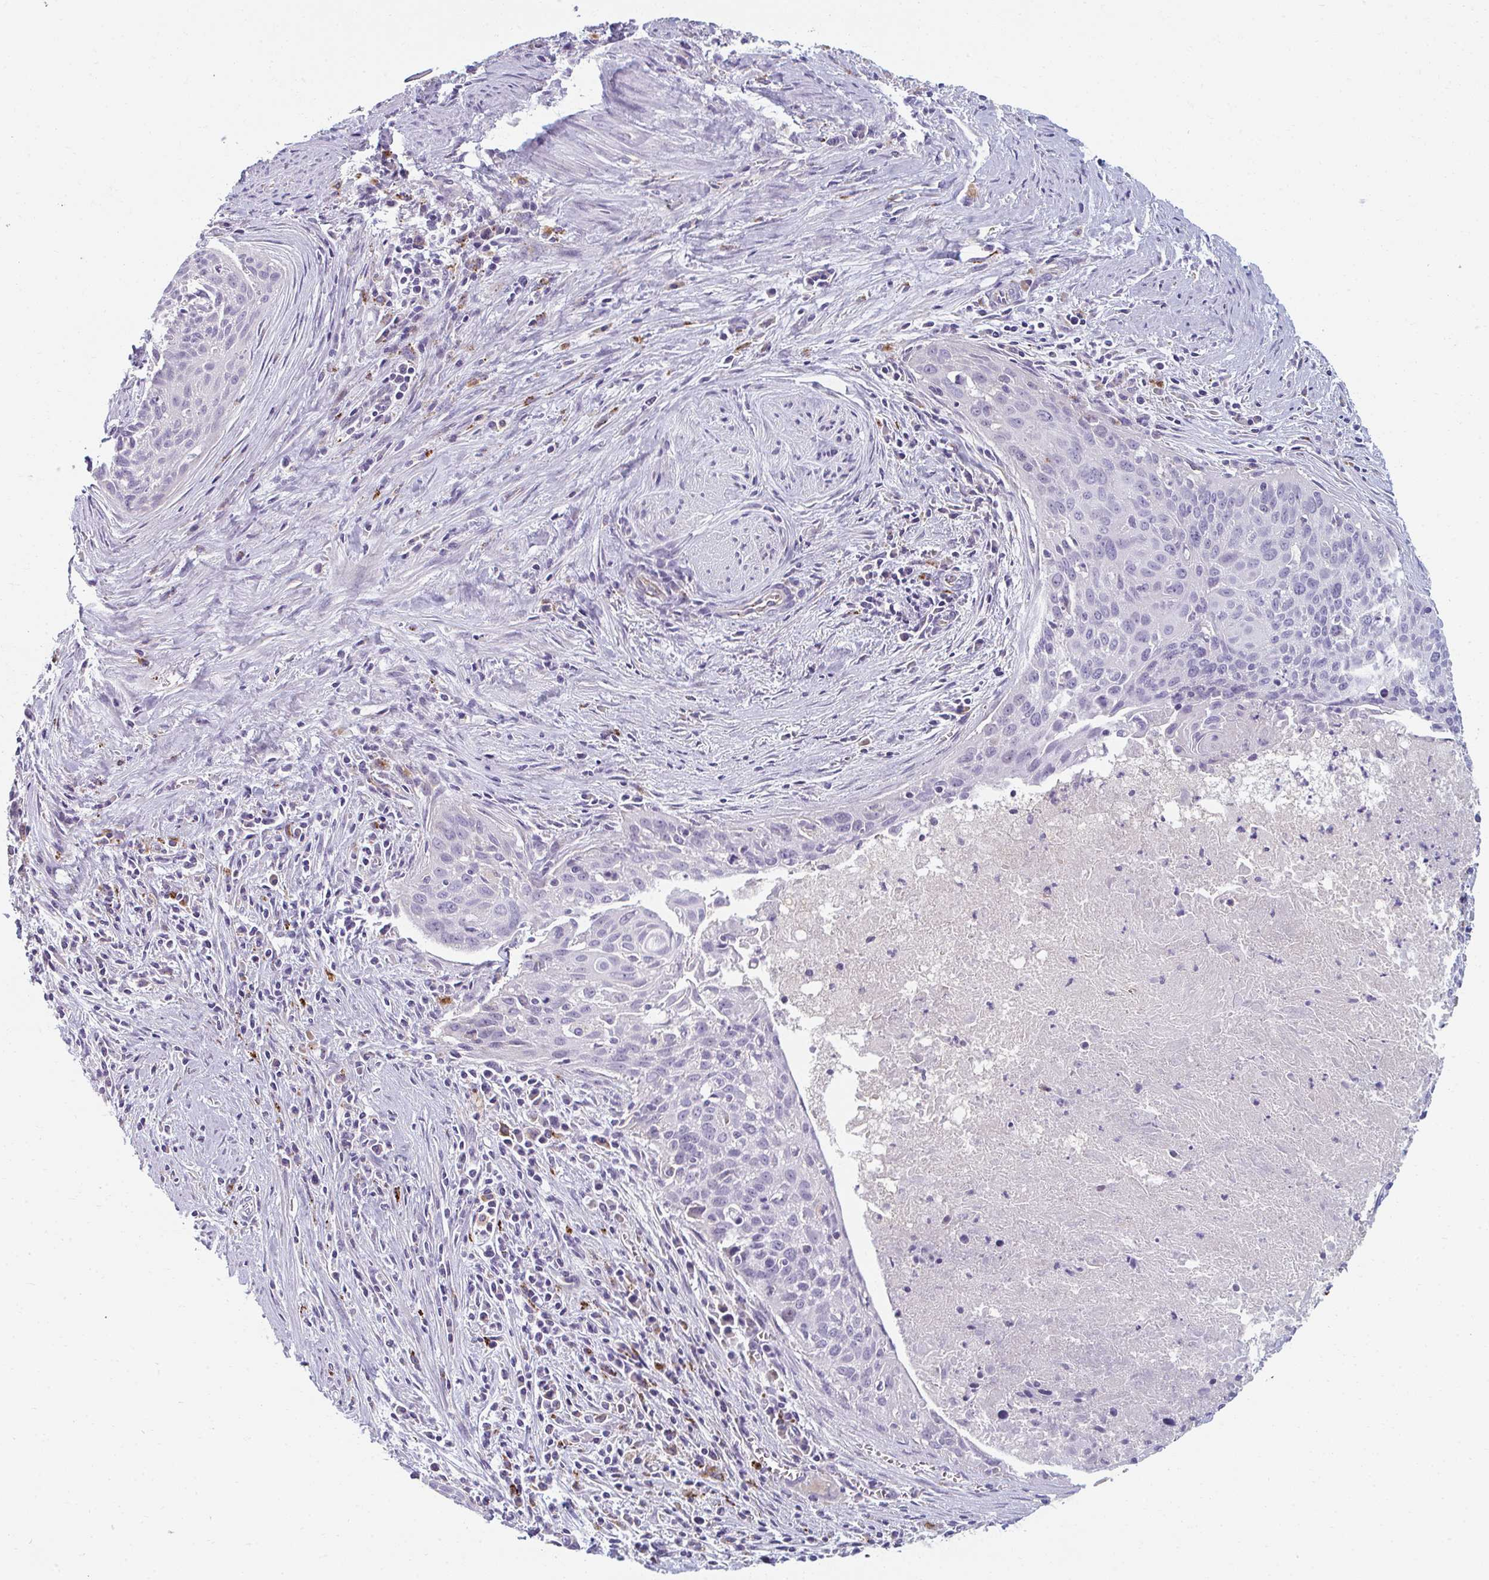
{"staining": {"intensity": "negative", "quantity": "none", "location": "none"}, "tissue": "cervical cancer", "cell_type": "Tumor cells", "image_type": "cancer", "snomed": [{"axis": "morphology", "description": "Squamous cell carcinoma, NOS"}, {"axis": "topography", "description": "Cervix"}], "caption": "Immunohistochemical staining of cervical cancer shows no significant positivity in tumor cells.", "gene": "EIF1AD", "patient": {"sex": "female", "age": 55}}